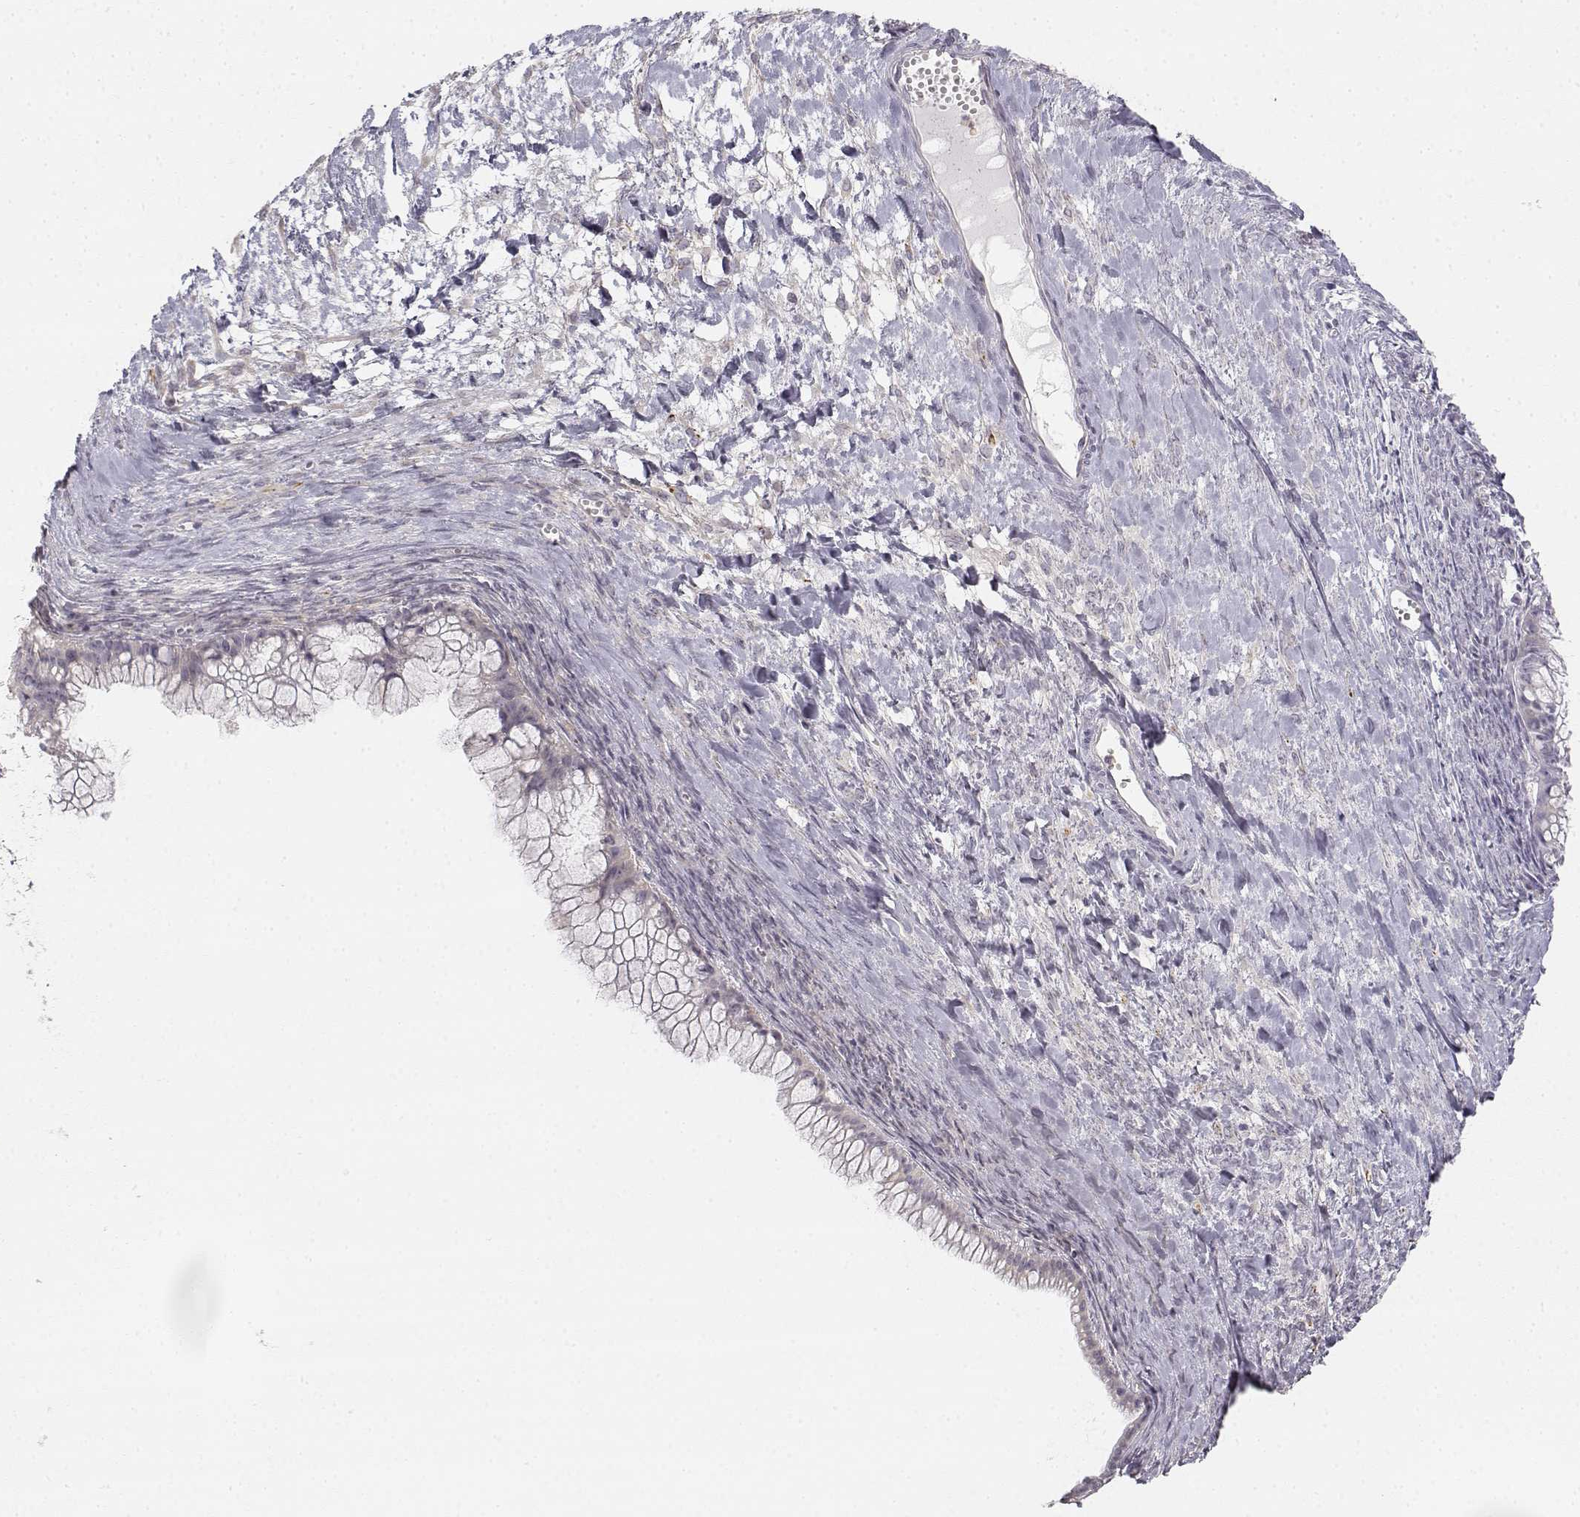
{"staining": {"intensity": "negative", "quantity": "none", "location": "none"}, "tissue": "ovarian cancer", "cell_type": "Tumor cells", "image_type": "cancer", "snomed": [{"axis": "morphology", "description": "Cystadenocarcinoma, mucinous, NOS"}, {"axis": "topography", "description": "Ovary"}], "caption": "DAB immunohistochemical staining of ovarian mucinous cystadenocarcinoma shows no significant positivity in tumor cells. (Brightfield microscopy of DAB (3,3'-diaminobenzidine) immunohistochemistry (IHC) at high magnification).", "gene": "GLIPR1L2", "patient": {"sex": "female", "age": 41}}